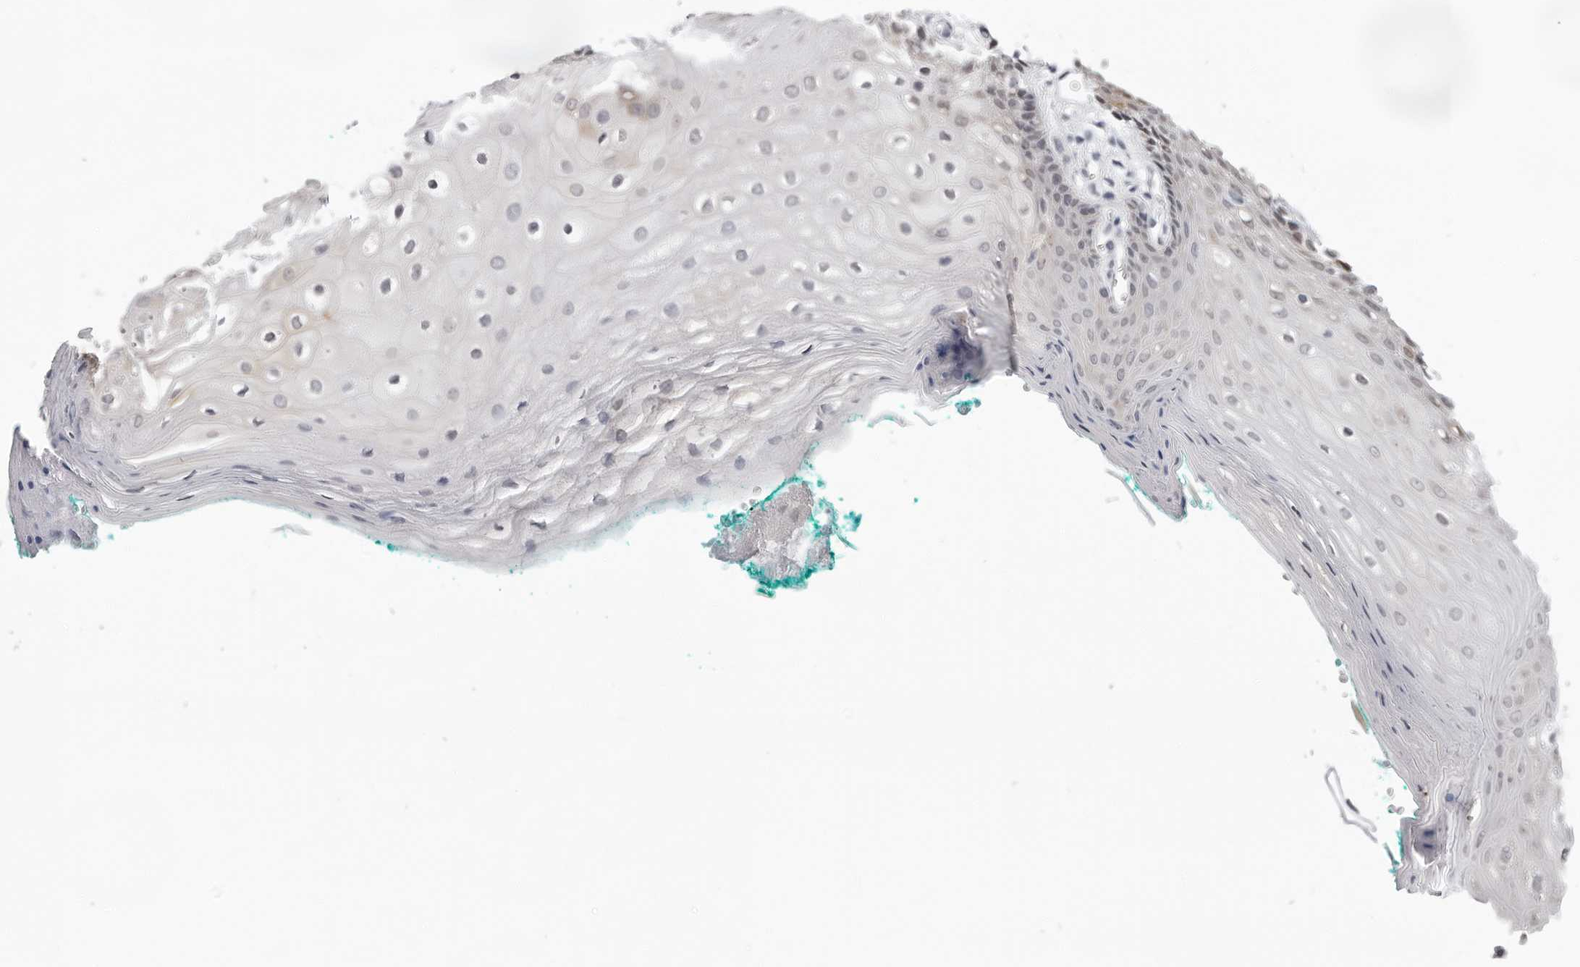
{"staining": {"intensity": "negative", "quantity": "none", "location": "none"}, "tissue": "oral mucosa", "cell_type": "Squamous epithelial cells", "image_type": "normal", "snomed": [{"axis": "morphology", "description": "Normal tissue, NOS"}, {"axis": "topography", "description": "Skeletal muscle"}, {"axis": "topography", "description": "Oral tissue"}, {"axis": "topography", "description": "Peripheral nerve tissue"}], "caption": "Squamous epithelial cells are negative for brown protein staining in unremarkable oral mucosa. Nuclei are stained in blue.", "gene": "CCDC28B", "patient": {"sex": "female", "age": 84}}